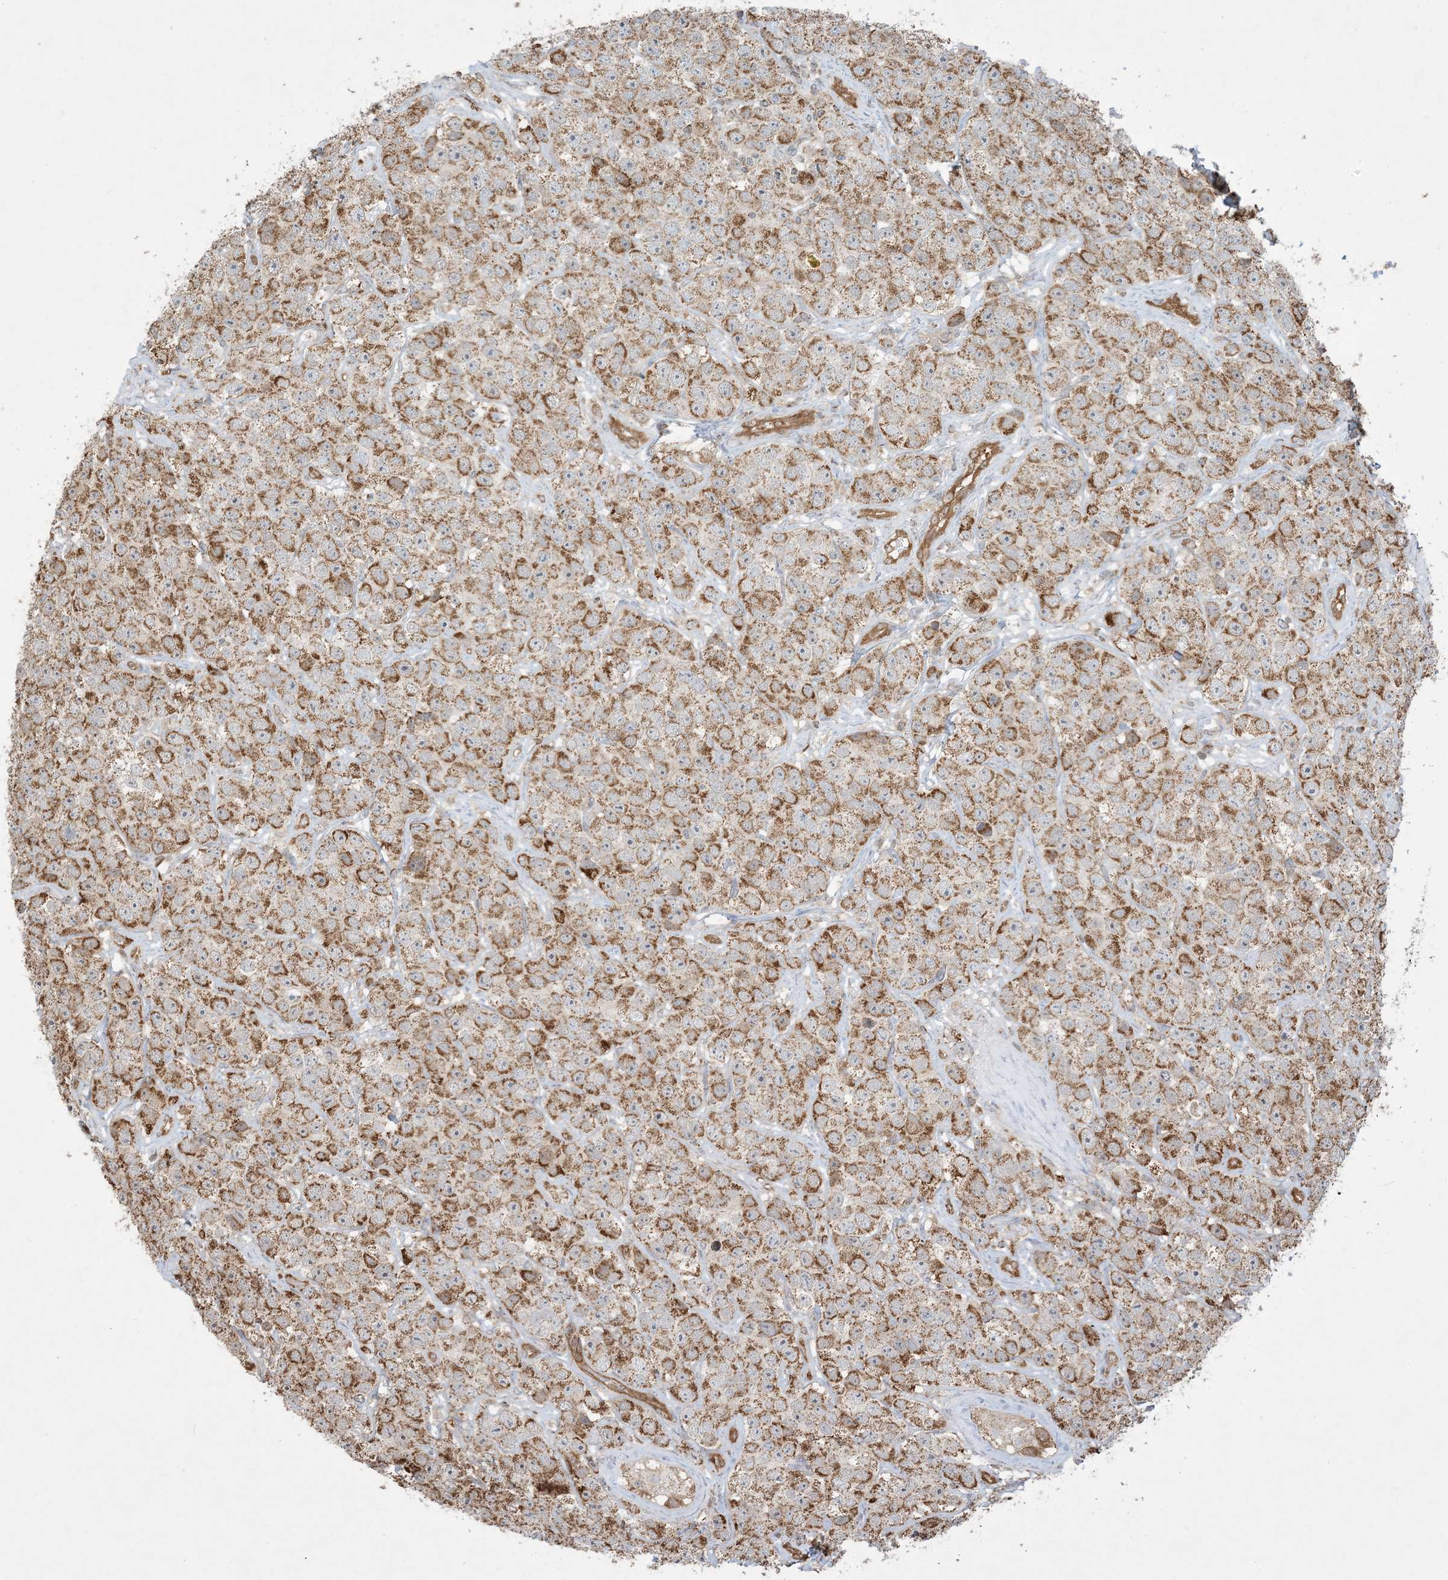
{"staining": {"intensity": "moderate", "quantity": ">75%", "location": "cytoplasmic/membranous"}, "tissue": "testis cancer", "cell_type": "Tumor cells", "image_type": "cancer", "snomed": [{"axis": "morphology", "description": "Seminoma, NOS"}, {"axis": "topography", "description": "Testis"}], "caption": "A histopathology image showing moderate cytoplasmic/membranous positivity in about >75% of tumor cells in seminoma (testis), as visualized by brown immunohistochemical staining.", "gene": "PPM1F", "patient": {"sex": "male", "age": 28}}